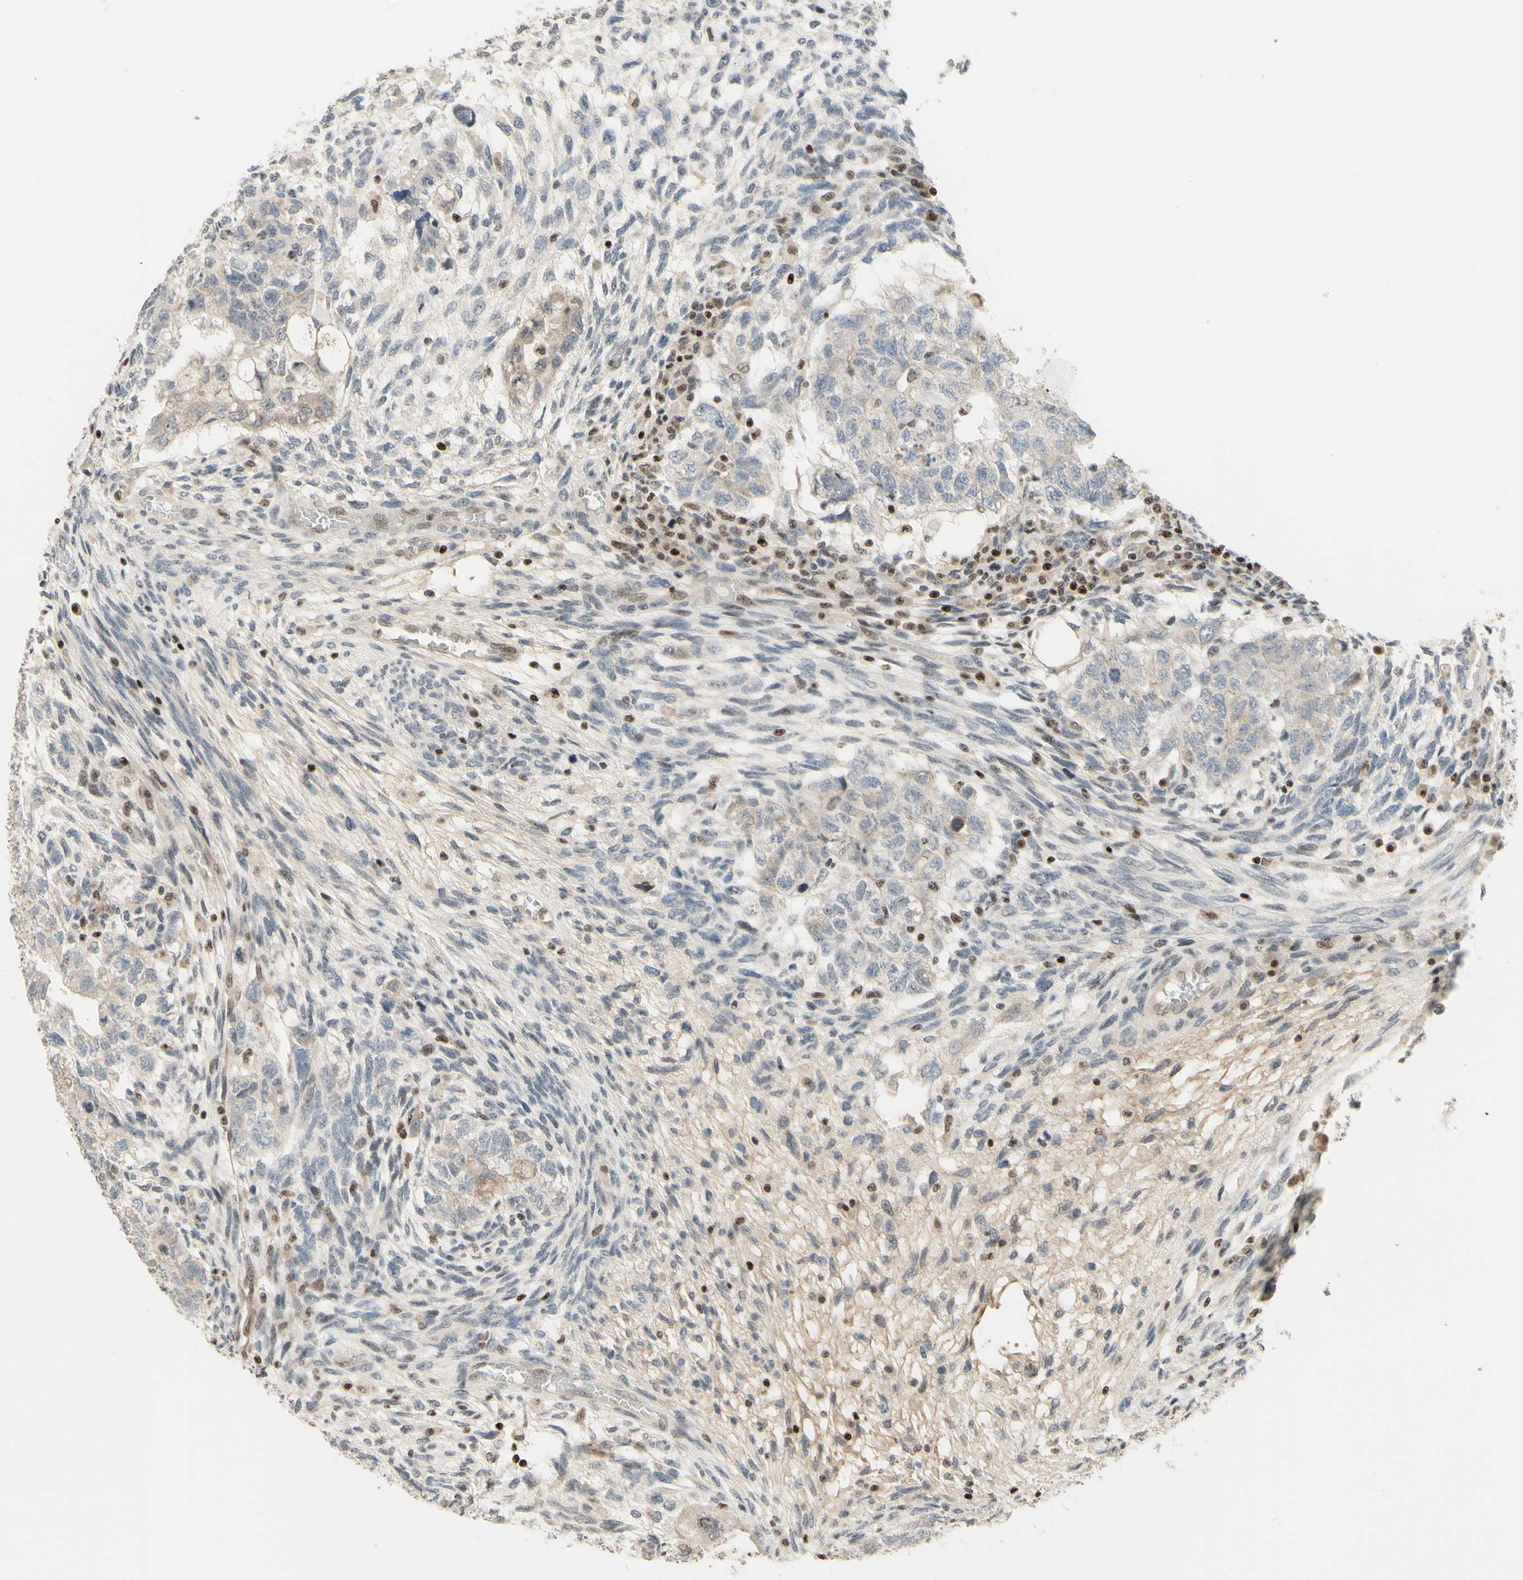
{"staining": {"intensity": "weak", "quantity": ">75%", "location": "cytoplasmic/membranous"}, "tissue": "testis cancer", "cell_type": "Tumor cells", "image_type": "cancer", "snomed": [{"axis": "morphology", "description": "Normal tissue, NOS"}, {"axis": "morphology", "description": "Carcinoma, Embryonal, NOS"}, {"axis": "topography", "description": "Testis"}], "caption": "Embryonal carcinoma (testis) stained for a protein (brown) demonstrates weak cytoplasmic/membranous positive staining in about >75% of tumor cells.", "gene": "CDKL5", "patient": {"sex": "male", "age": 36}}